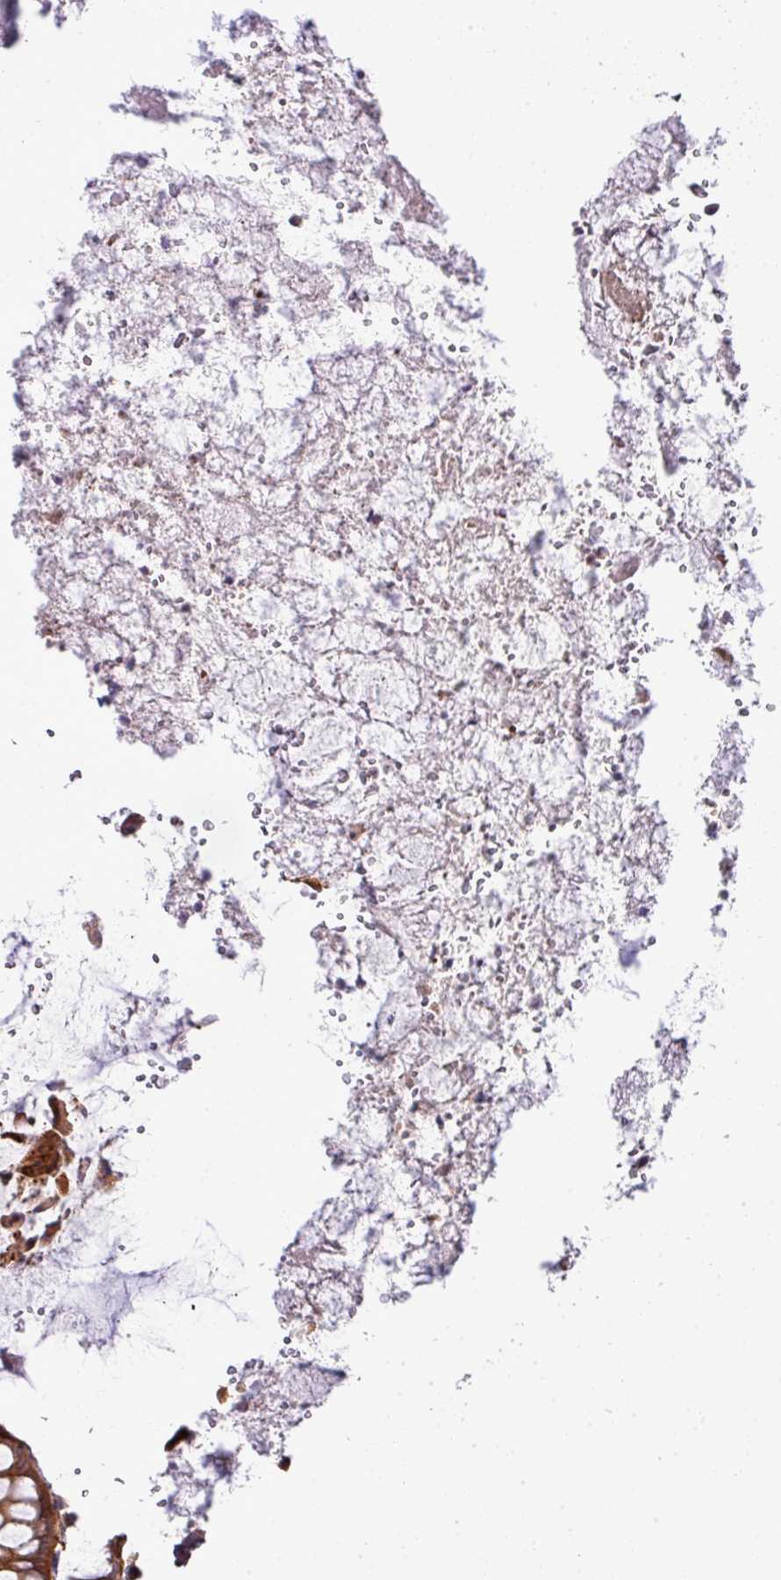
{"staining": {"intensity": "moderate", "quantity": ">75%", "location": "cytoplasmic/membranous"}, "tissue": "rectum", "cell_type": "Glandular cells", "image_type": "normal", "snomed": [{"axis": "morphology", "description": "Normal tissue, NOS"}, {"axis": "topography", "description": "Rectum"}], "caption": "An IHC image of unremarkable tissue is shown. Protein staining in brown highlights moderate cytoplasmic/membranous positivity in rectum within glandular cells. Immunohistochemistry (ihc) stains the protein of interest in brown and the nuclei are stained blue.", "gene": "TMEM107", "patient": {"sex": "female", "age": 69}}